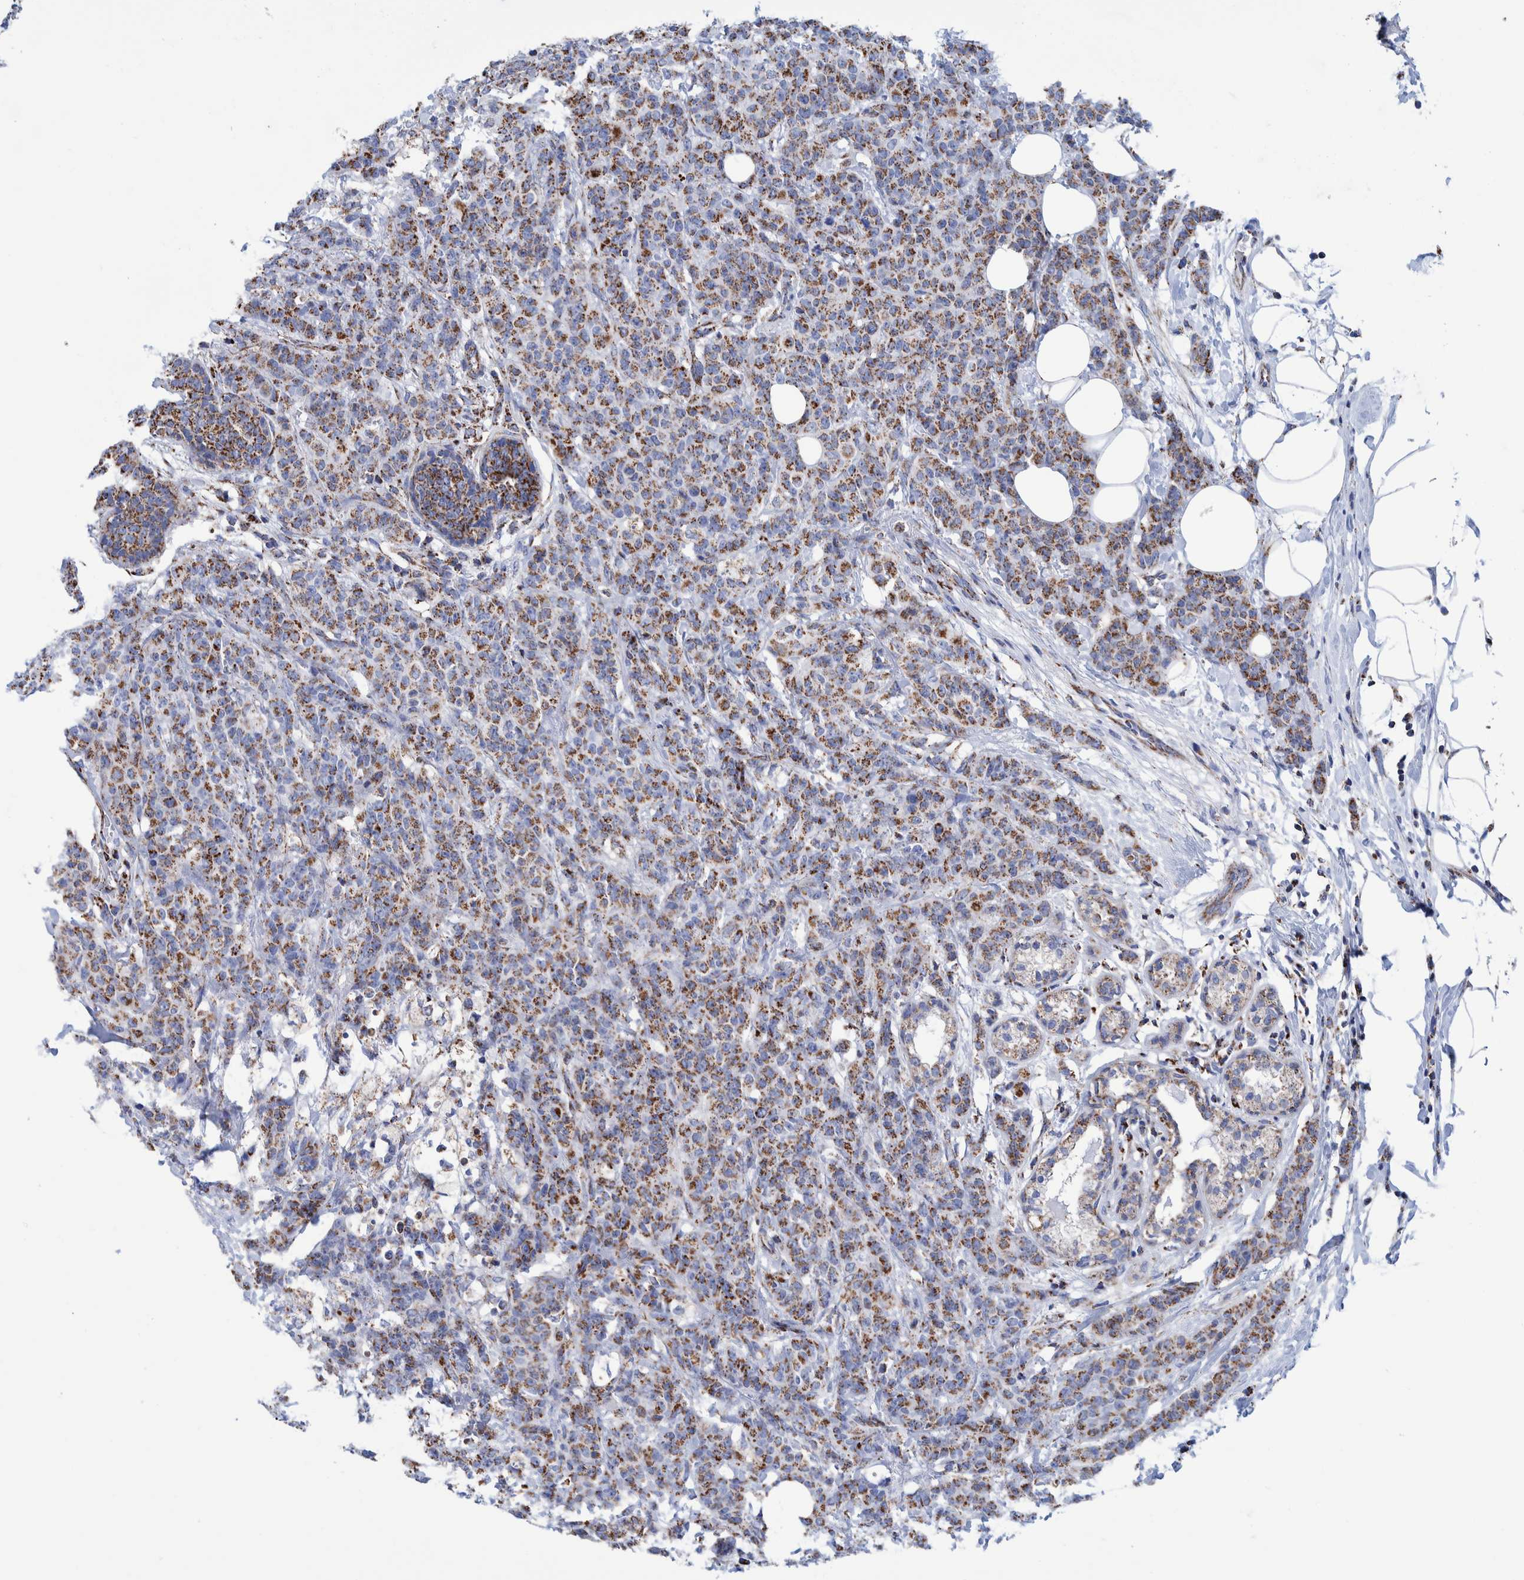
{"staining": {"intensity": "moderate", "quantity": ">75%", "location": "cytoplasmic/membranous"}, "tissue": "breast cancer", "cell_type": "Tumor cells", "image_type": "cancer", "snomed": [{"axis": "morphology", "description": "Normal tissue, NOS"}, {"axis": "morphology", "description": "Duct carcinoma"}, {"axis": "topography", "description": "Breast"}], "caption": "Immunohistochemistry (IHC) of human breast intraductal carcinoma exhibits medium levels of moderate cytoplasmic/membranous expression in about >75% of tumor cells.", "gene": "DECR1", "patient": {"sex": "female", "age": 40}}